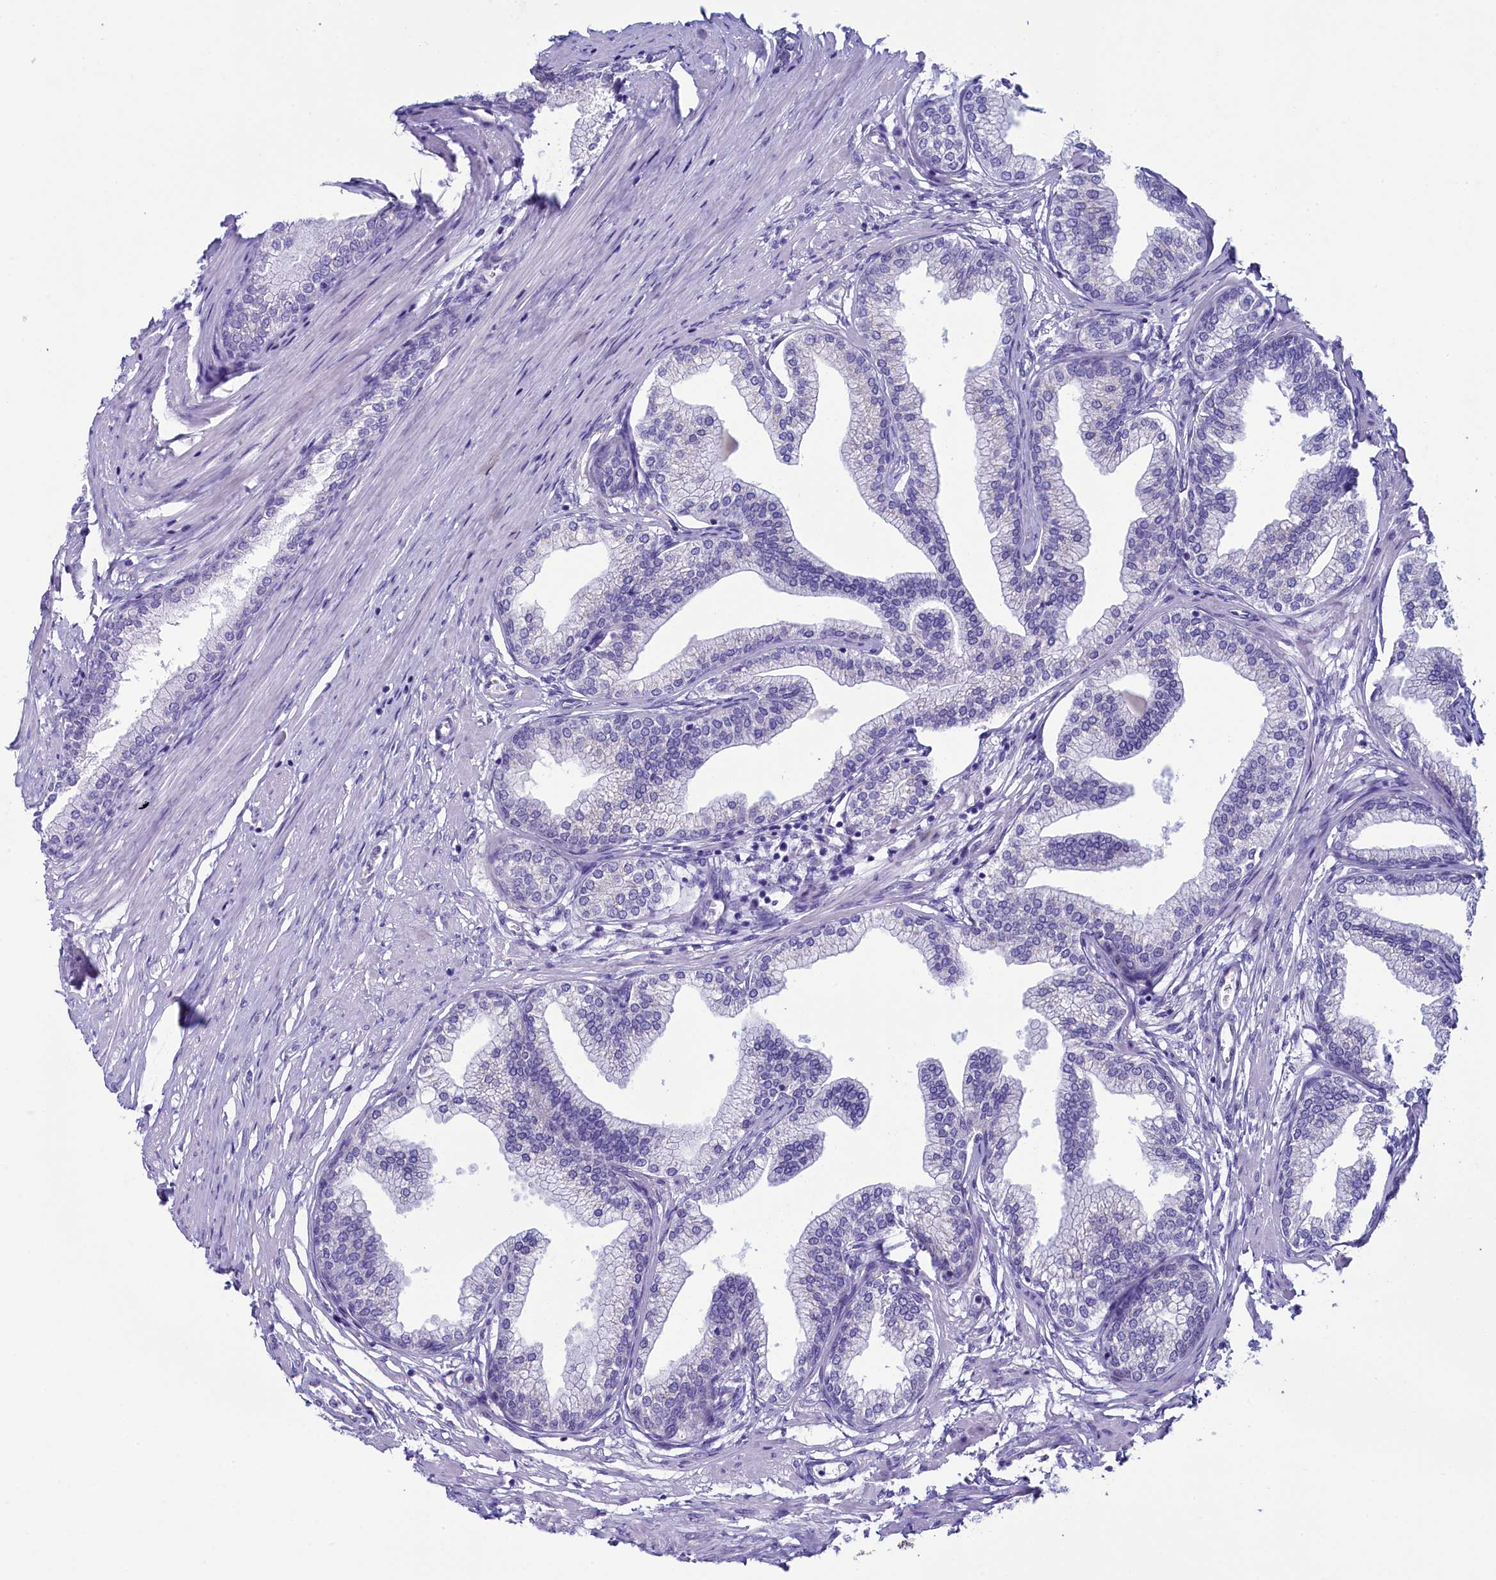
{"staining": {"intensity": "negative", "quantity": "none", "location": "none"}, "tissue": "prostate", "cell_type": "Glandular cells", "image_type": "normal", "snomed": [{"axis": "morphology", "description": "Normal tissue, NOS"}, {"axis": "morphology", "description": "Urothelial carcinoma, Low grade"}, {"axis": "topography", "description": "Urinary bladder"}, {"axis": "topography", "description": "Prostate"}], "caption": "Glandular cells are negative for brown protein staining in unremarkable prostate. (DAB (3,3'-diaminobenzidine) IHC visualized using brightfield microscopy, high magnification).", "gene": "SKA3", "patient": {"sex": "male", "age": 60}}